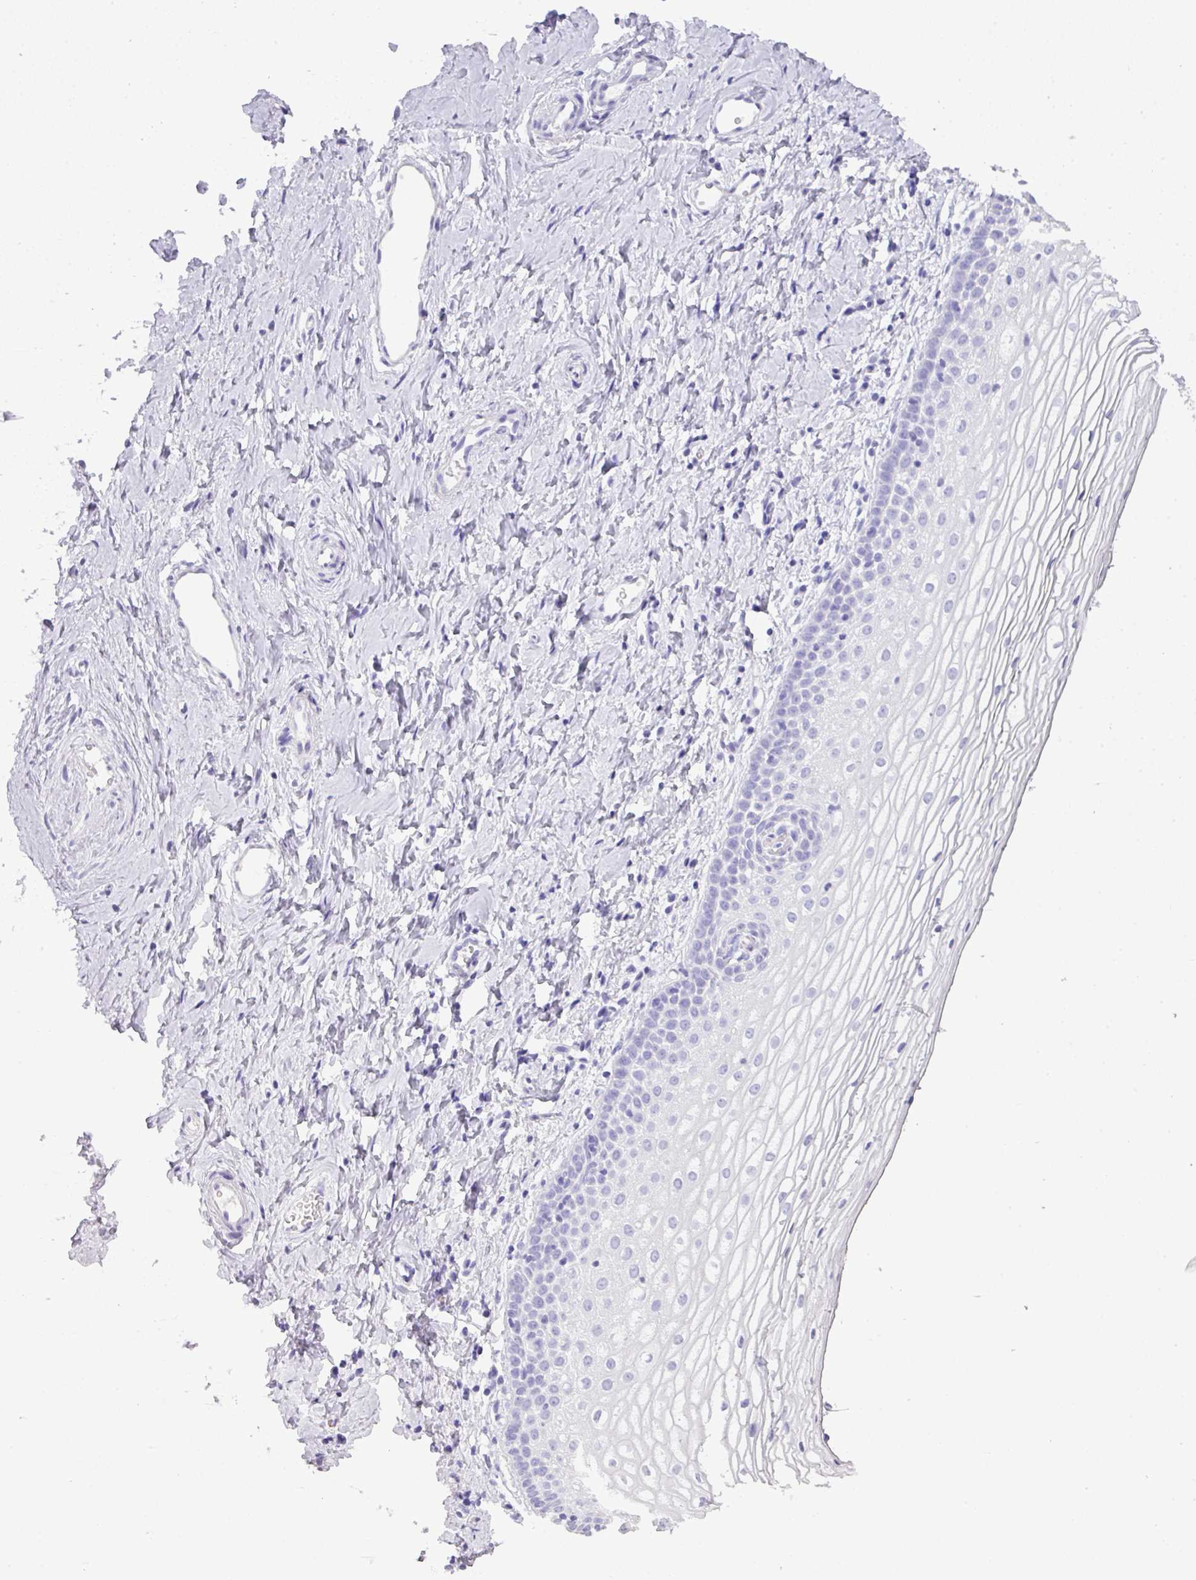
{"staining": {"intensity": "negative", "quantity": "none", "location": "none"}, "tissue": "vagina", "cell_type": "Squamous epithelial cells", "image_type": "normal", "snomed": [{"axis": "morphology", "description": "Normal tissue, NOS"}, {"axis": "topography", "description": "Vagina"}], "caption": "Human vagina stained for a protein using immunohistochemistry (IHC) reveals no staining in squamous epithelial cells.", "gene": "TNP1", "patient": {"sex": "female", "age": 56}}